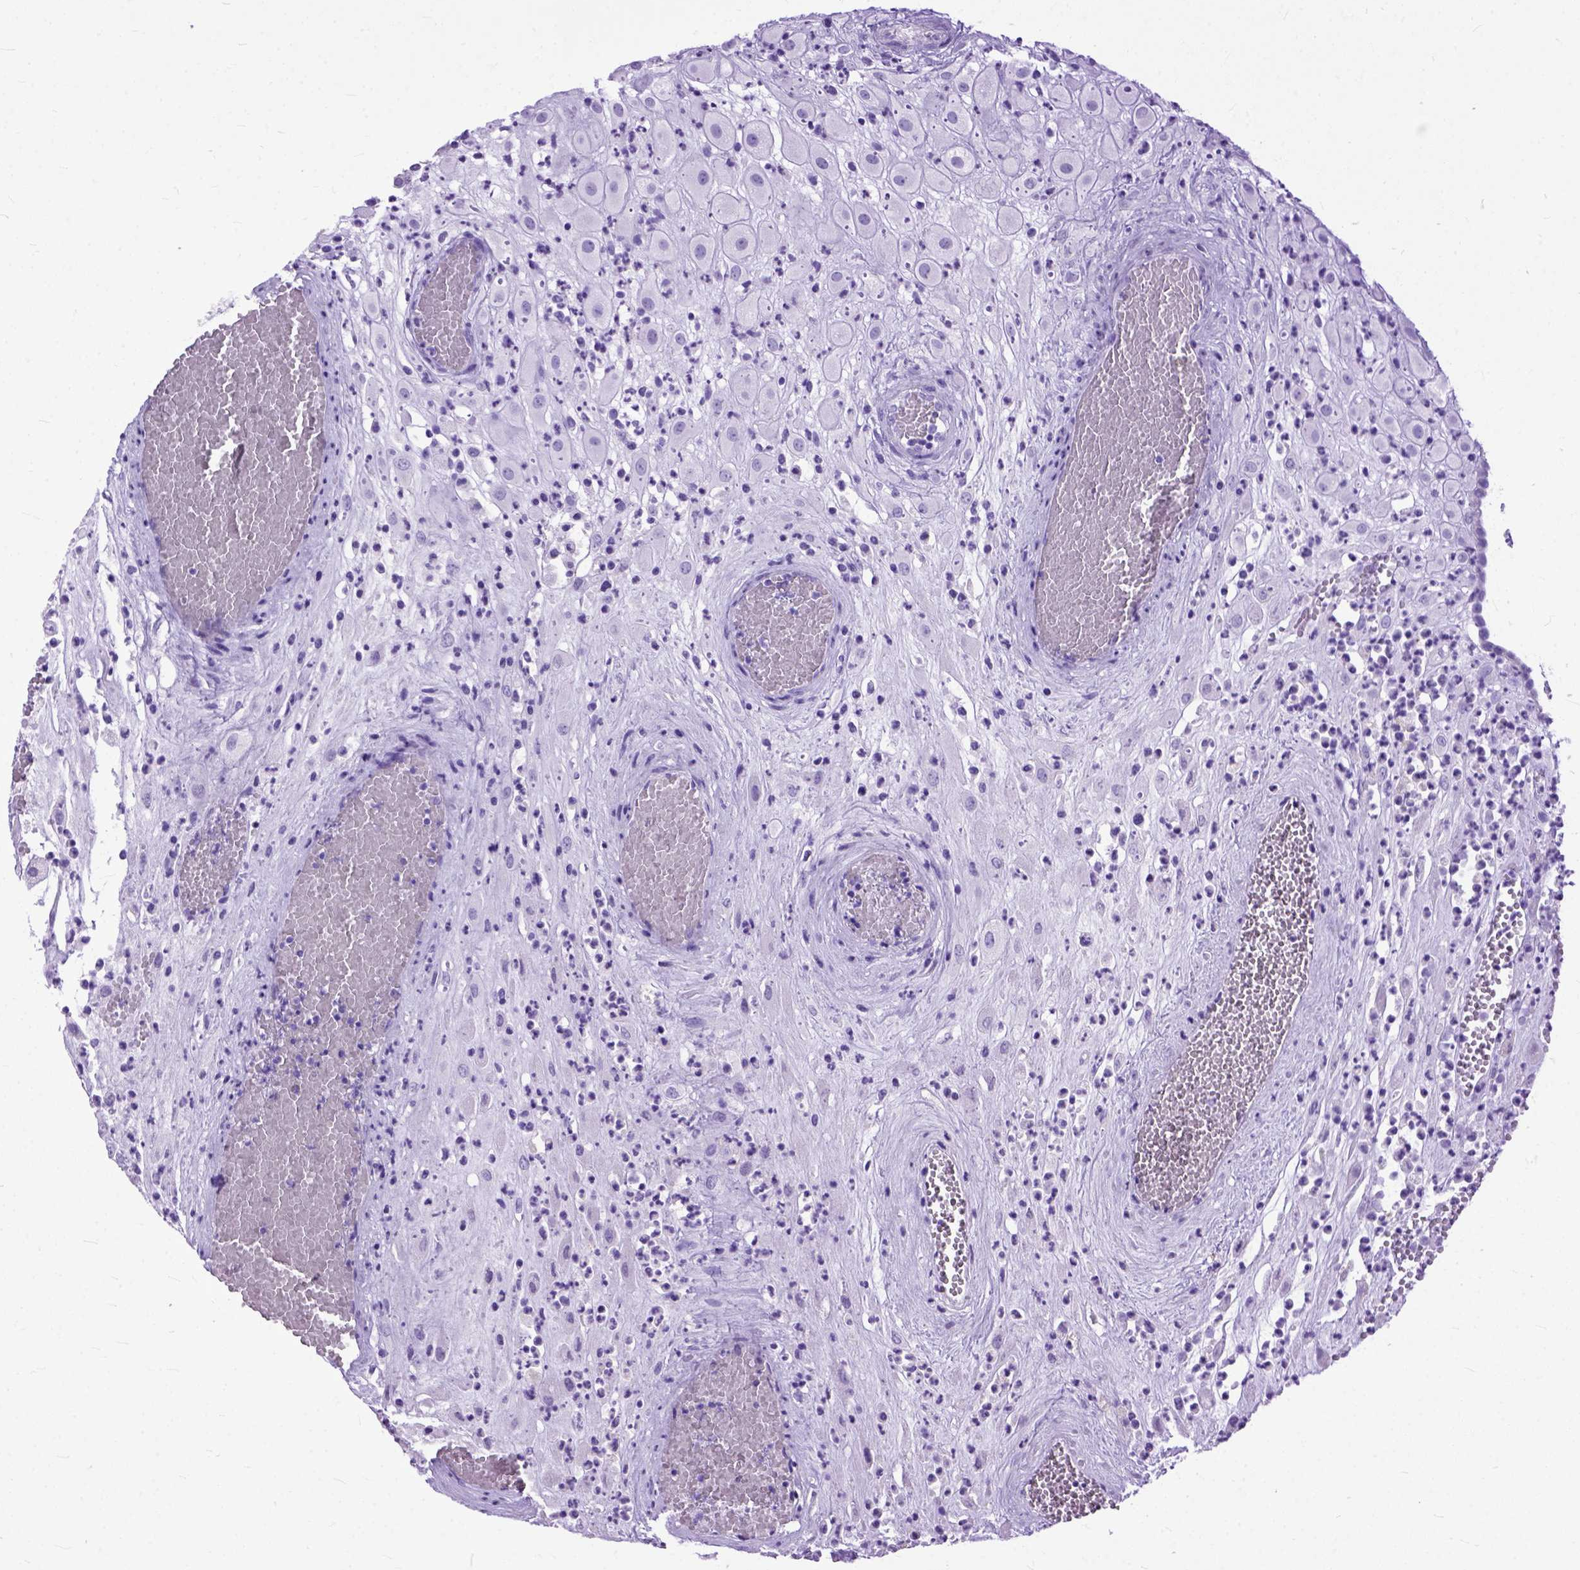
{"staining": {"intensity": "negative", "quantity": "none", "location": "none"}, "tissue": "placenta", "cell_type": "Decidual cells", "image_type": "normal", "snomed": [{"axis": "morphology", "description": "Normal tissue, NOS"}, {"axis": "topography", "description": "Placenta"}], "caption": "DAB (3,3'-diaminobenzidine) immunohistochemical staining of benign placenta reveals no significant positivity in decidual cells. (Stains: DAB immunohistochemistry (IHC) with hematoxylin counter stain, Microscopy: brightfield microscopy at high magnification).", "gene": "GNGT1", "patient": {"sex": "female", "age": 24}}